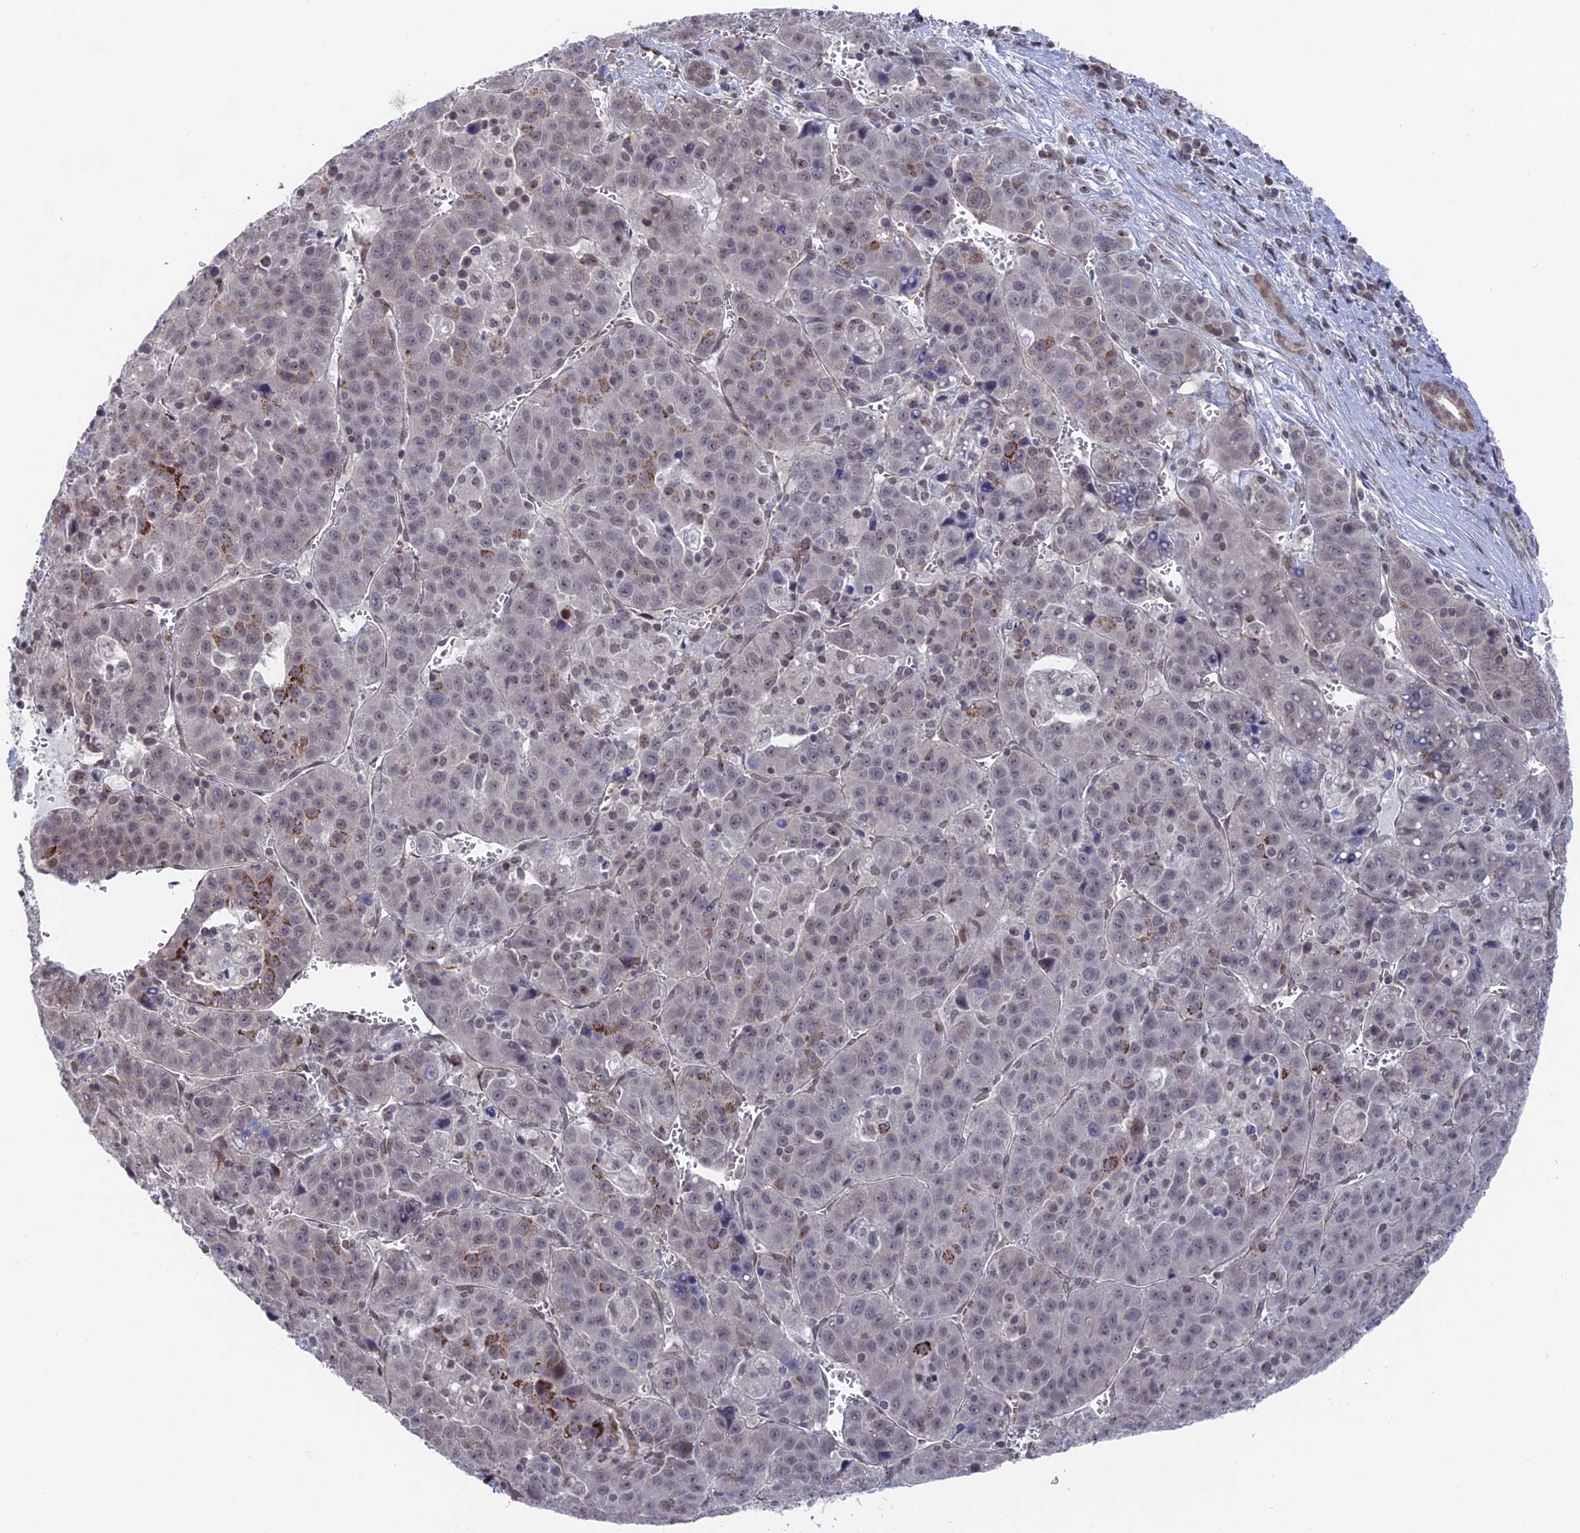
{"staining": {"intensity": "strong", "quantity": "<25%", "location": "cytoplasmic/membranous"}, "tissue": "liver cancer", "cell_type": "Tumor cells", "image_type": "cancer", "snomed": [{"axis": "morphology", "description": "Carcinoma, Hepatocellular, NOS"}, {"axis": "topography", "description": "Liver"}], "caption": "The histopathology image demonstrates a brown stain indicating the presence of a protein in the cytoplasmic/membranous of tumor cells in hepatocellular carcinoma (liver).", "gene": "FHIP2A", "patient": {"sex": "female", "age": 53}}